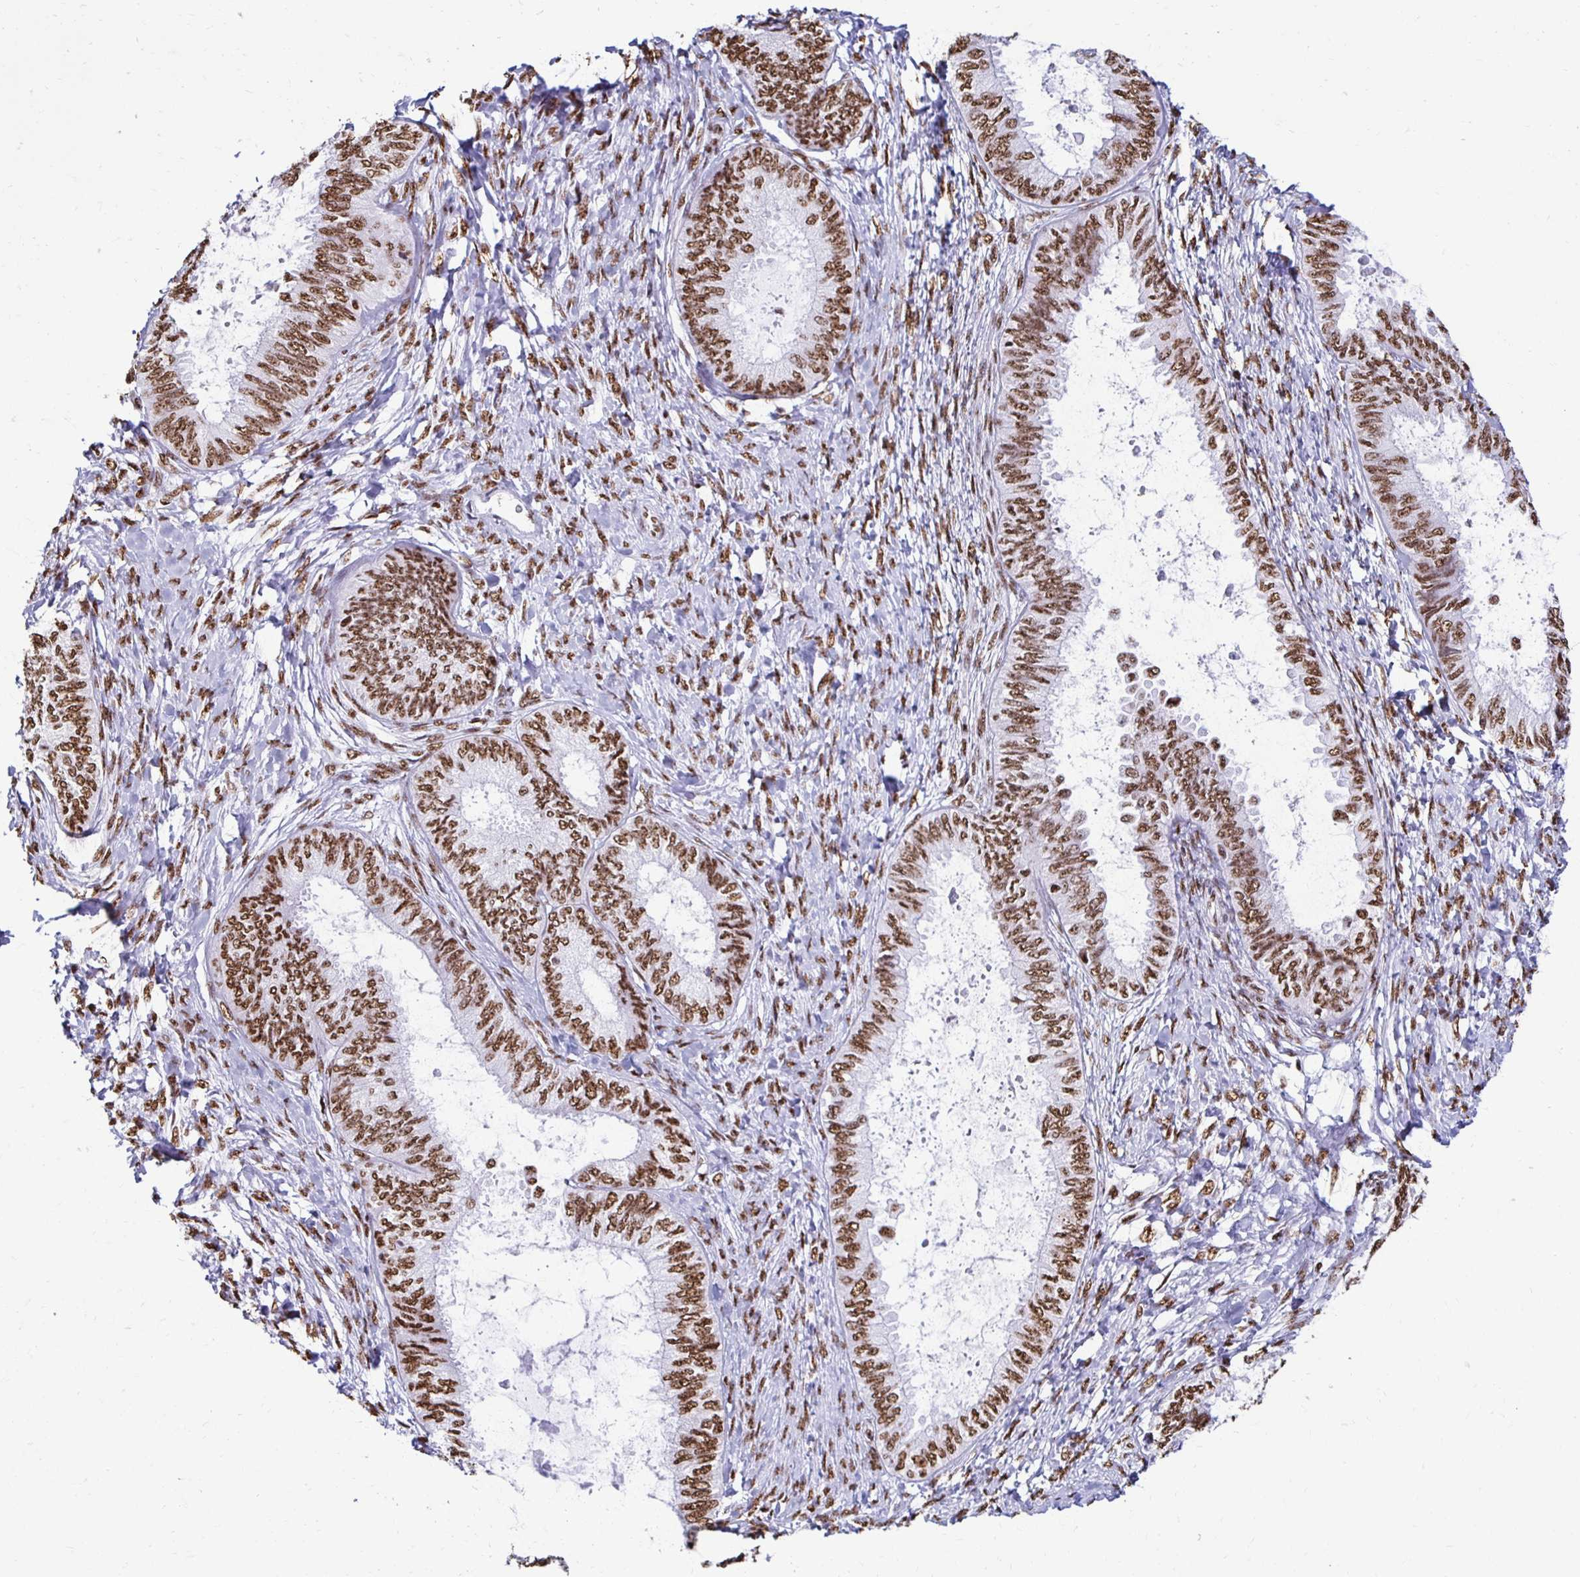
{"staining": {"intensity": "moderate", "quantity": ">75%", "location": "nuclear"}, "tissue": "ovarian cancer", "cell_type": "Tumor cells", "image_type": "cancer", "snomed": [{"axis": "morphology", "description": "Carcinoma, endometroid"}, {"axis": "topography", "description": "Ovary"}], "caption": "Immunohistochemistry (IHC) image of neoplastic tissue: ovarian cancer stained using IHC reveals medium levels of moderate protein expression localized specifically in the nuclear of tumor cells, appearing as a nuclear brown color.", "gene": "NONO", "patient": {"sex": "female", "age": 70}}